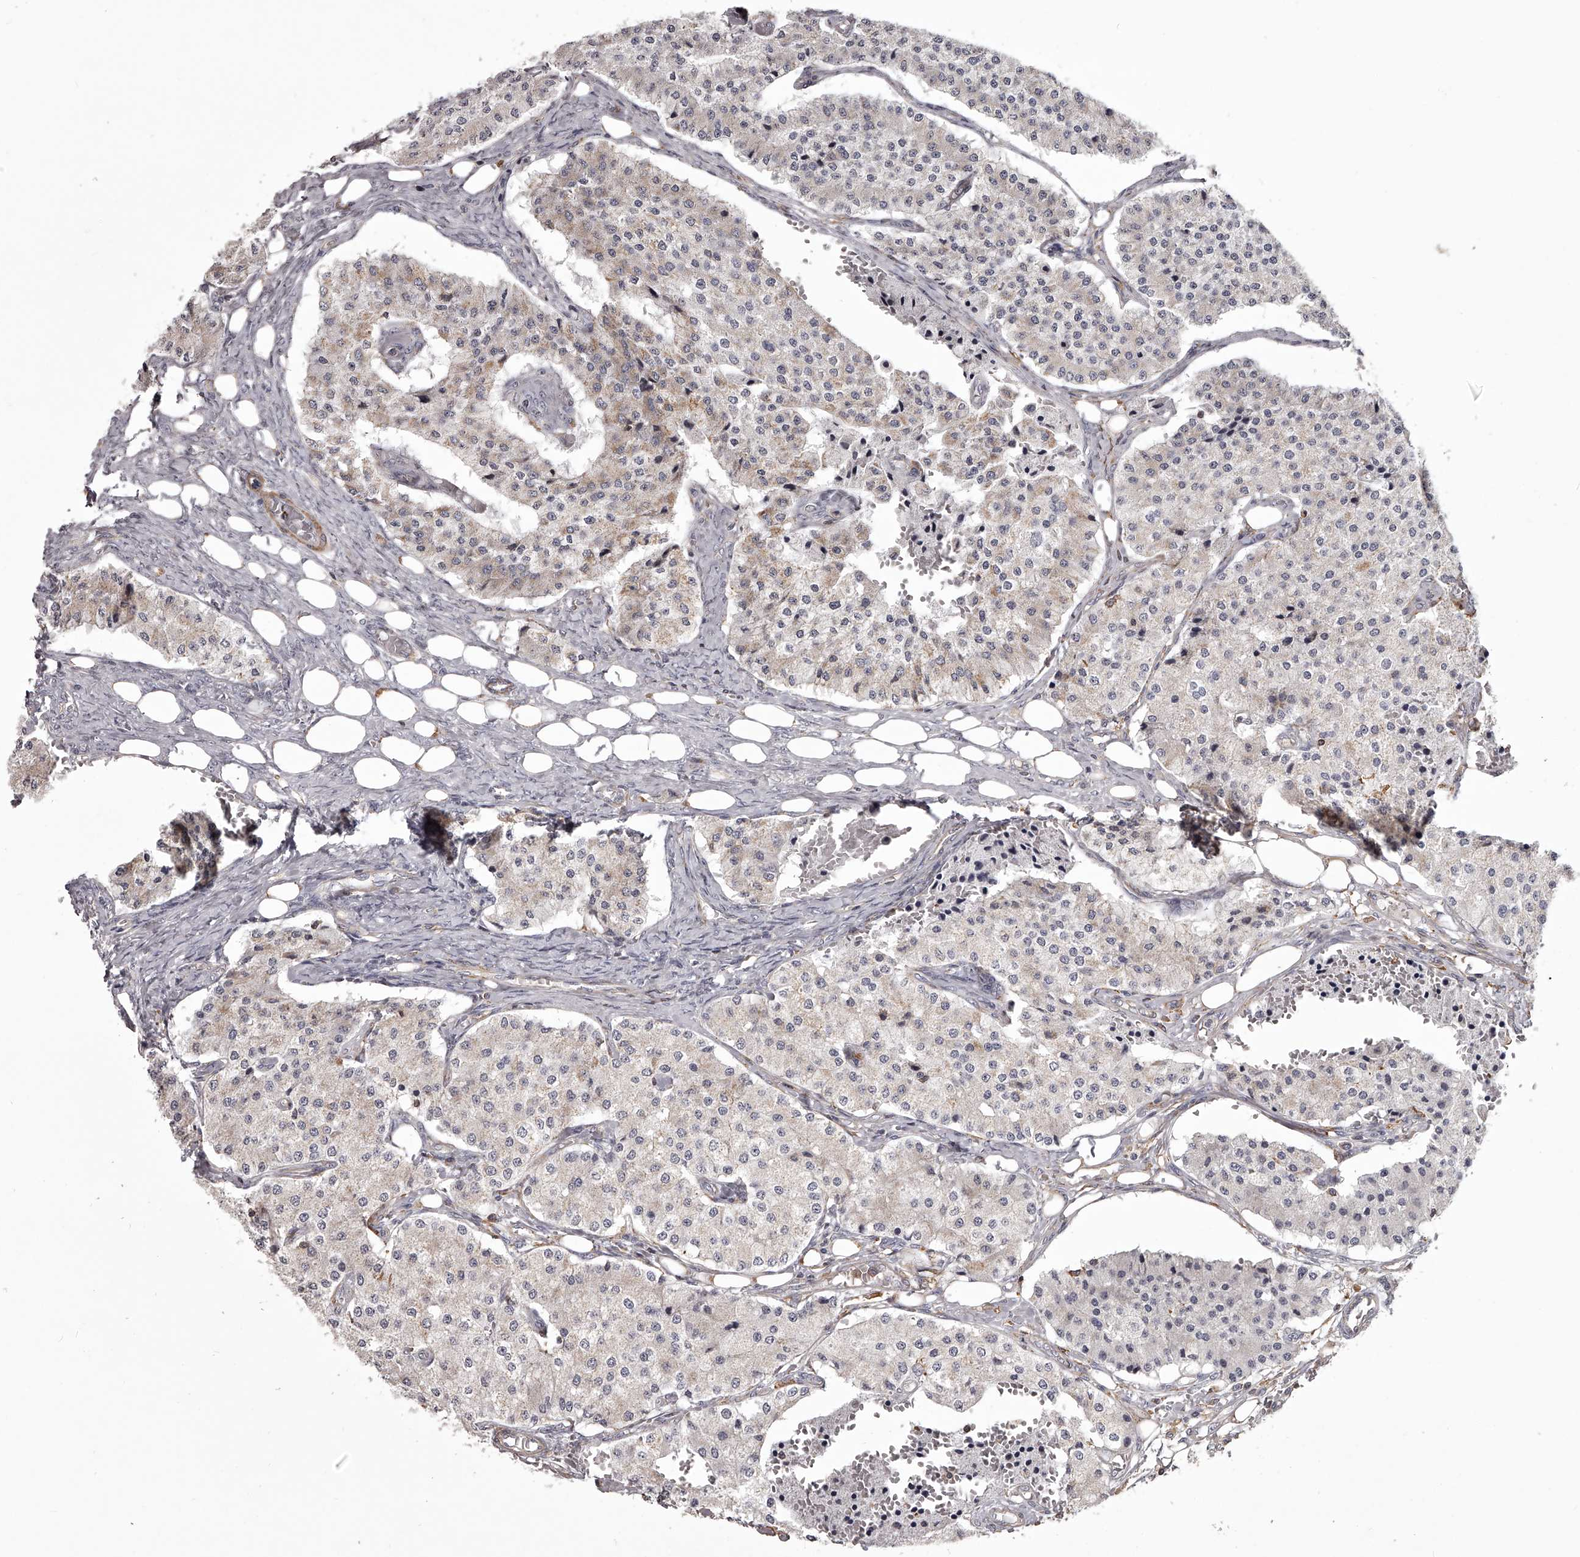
{"staining": {"intensity": "weak", "quantity": "<25%", "location": "cytoplasmic/membranous"}, "tissue": "carcinoid", "cell_type": "Tumor cells", "image_type": "cancer", "snomed": [{"axis": "morphology", "description": "Carcinoid, malignant, NOS"}, {"axis": "topography", "description": "Colon"}], "caption": "Immunohistochemistry histopathology image of neoplastic tissue: human carcinoid stained with DAB (3,3'-diaminobenzidine) displays no significant protein staining in tumor cells.", "gene": "RRP36", "patient": {"sex": "female", "age": 52}}